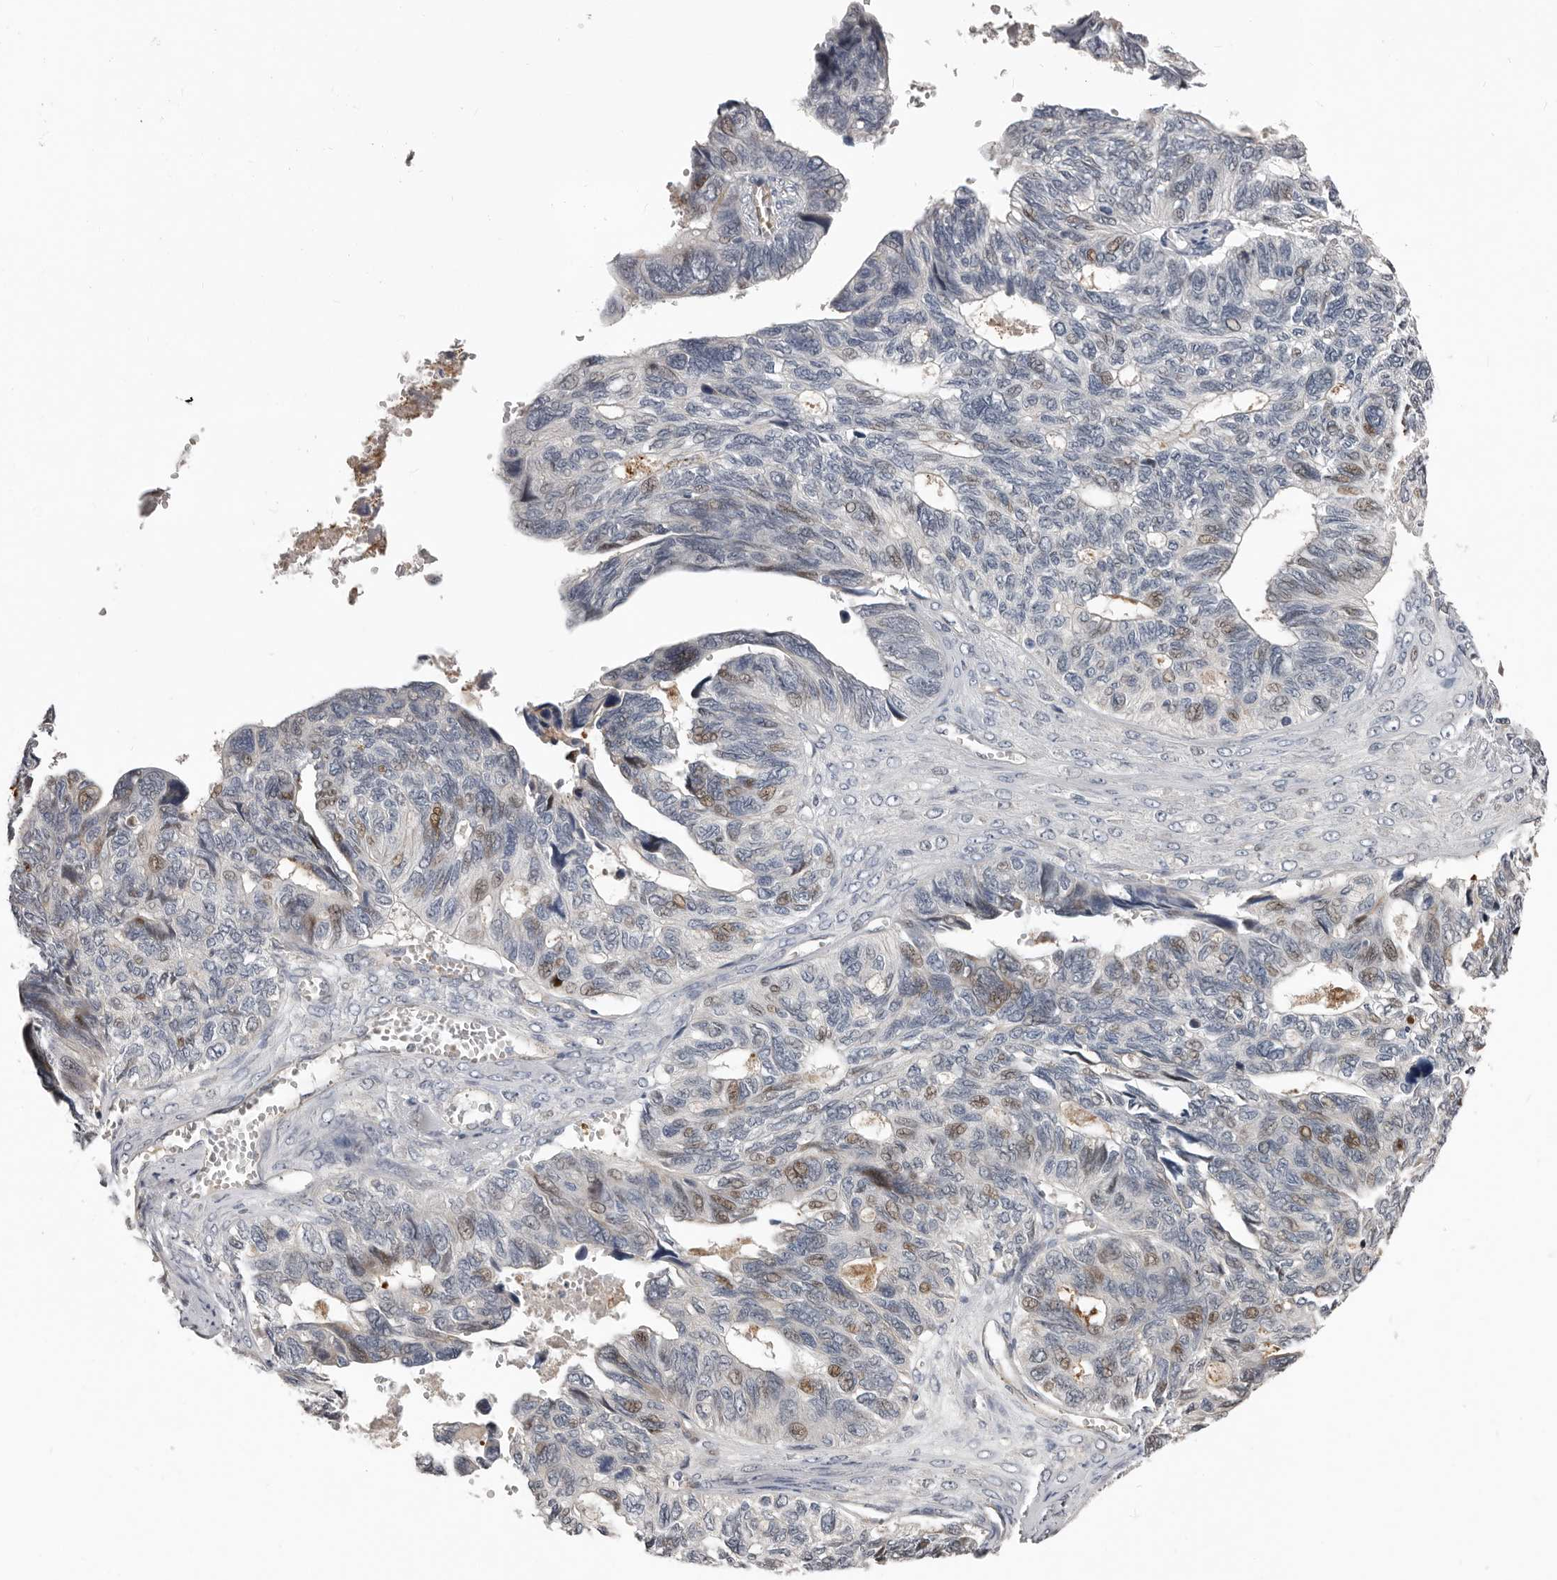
{"staining": {"intensity": "weak", "quantity": "<25%", "location": "nuclear"}, "tissue": "ovarian cancer", "cell_type": "Tumor cells", "image_type": "cancer", "snomed": [{"axis": "morphology", "description": "Cystadenocarcinoma, serous, NOS"}, {"axis": "topography", "description": "Ovary"}], "caption": "The micrograph displays no staining of tumor cells in serous cystadenocarcinoma (ovarian).", "gene": "RNF217", "patient": {"sex": "female", "age": 79}}